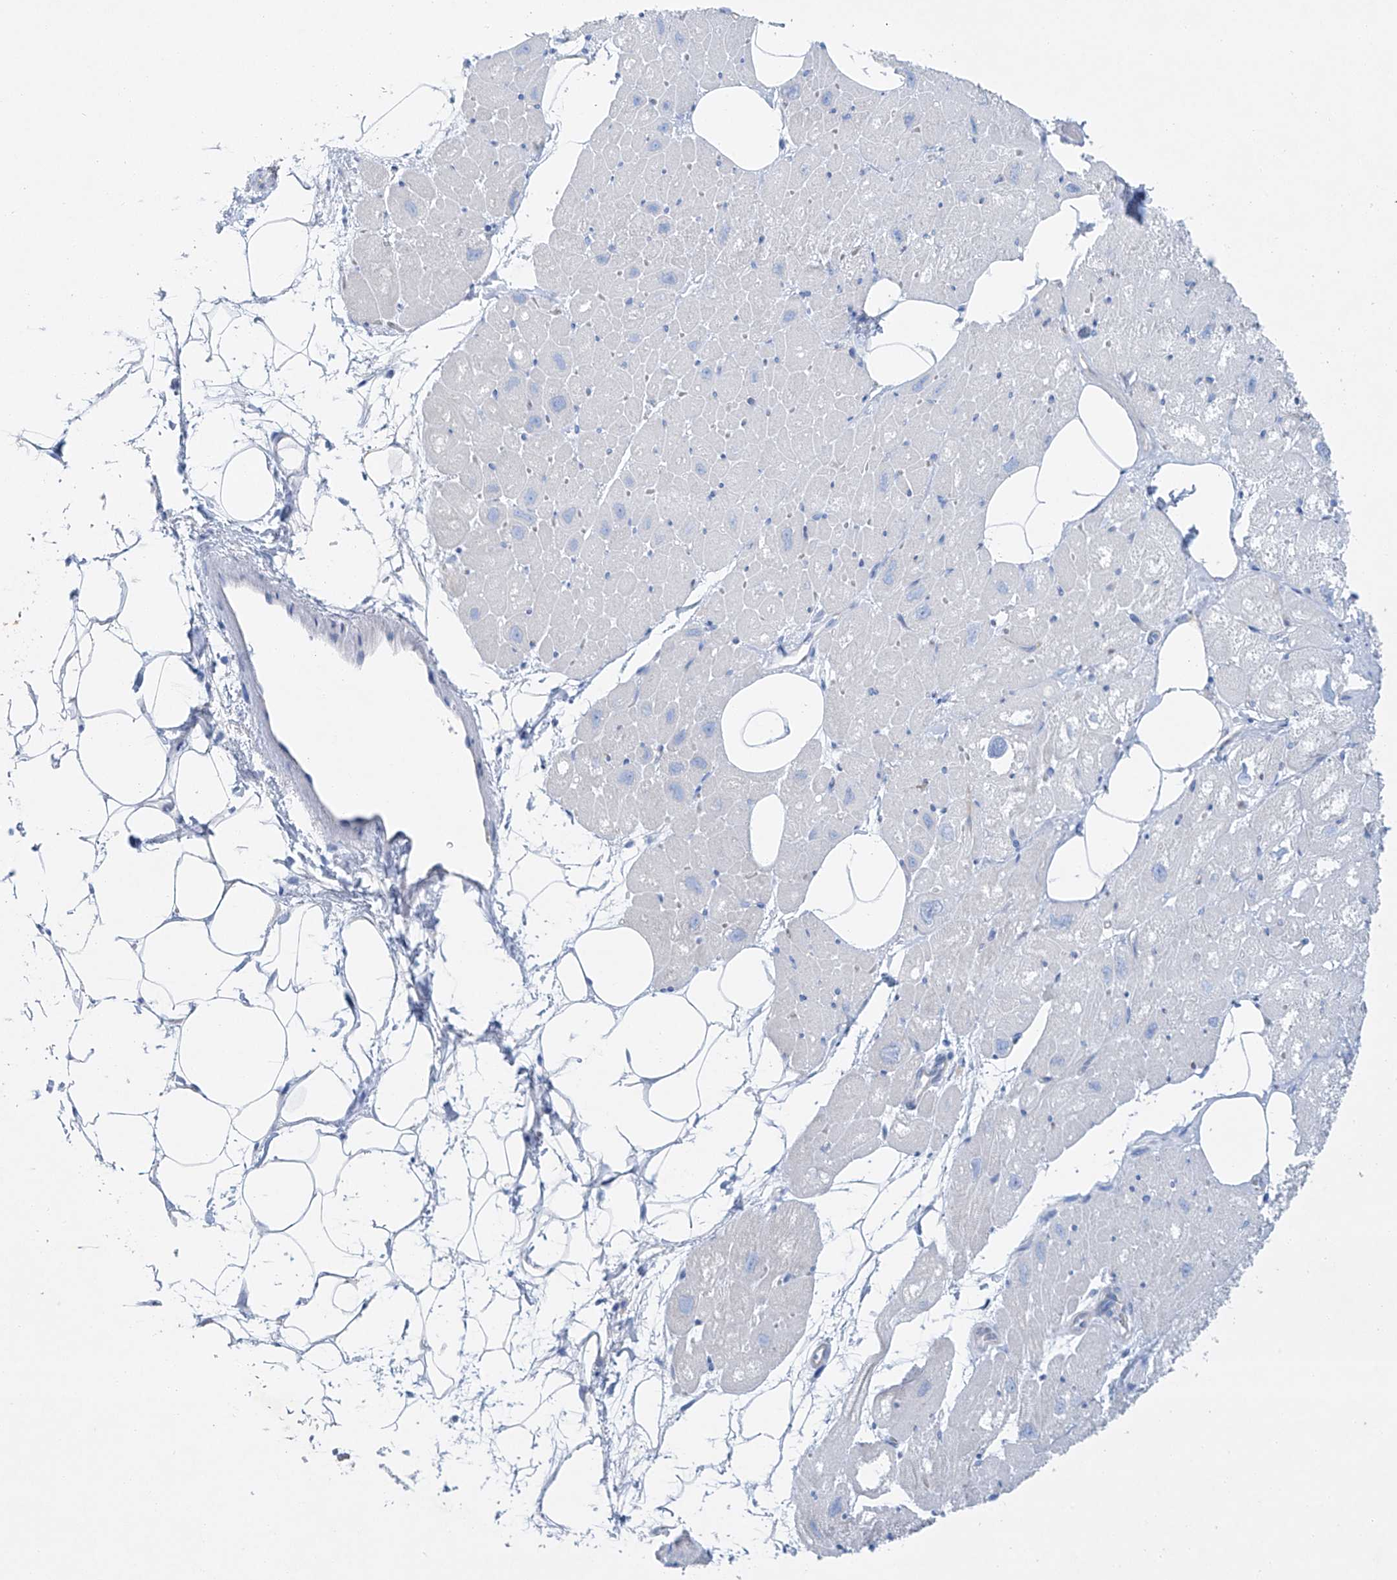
{"staining": {"intensity": "negative", "quantity": "none", "location": "none"}, "tissue": "heart muscle", "cell_type": "Cardiomyocytes", "image_type": "normal", "snomed": [{"axis": "morphology", "description": "Normal tissue, NOS"}, {"axis": "topography", "description": "Heart"}], "caption": "Cardiomyocytes are negative for brown protein staining in normal heart muscle. (DAB immunohistochemistry visualized using brightfield microscopy, high magnification).", "gene": "MAGI1", "patient": {"sex": "male", "age": 50}}